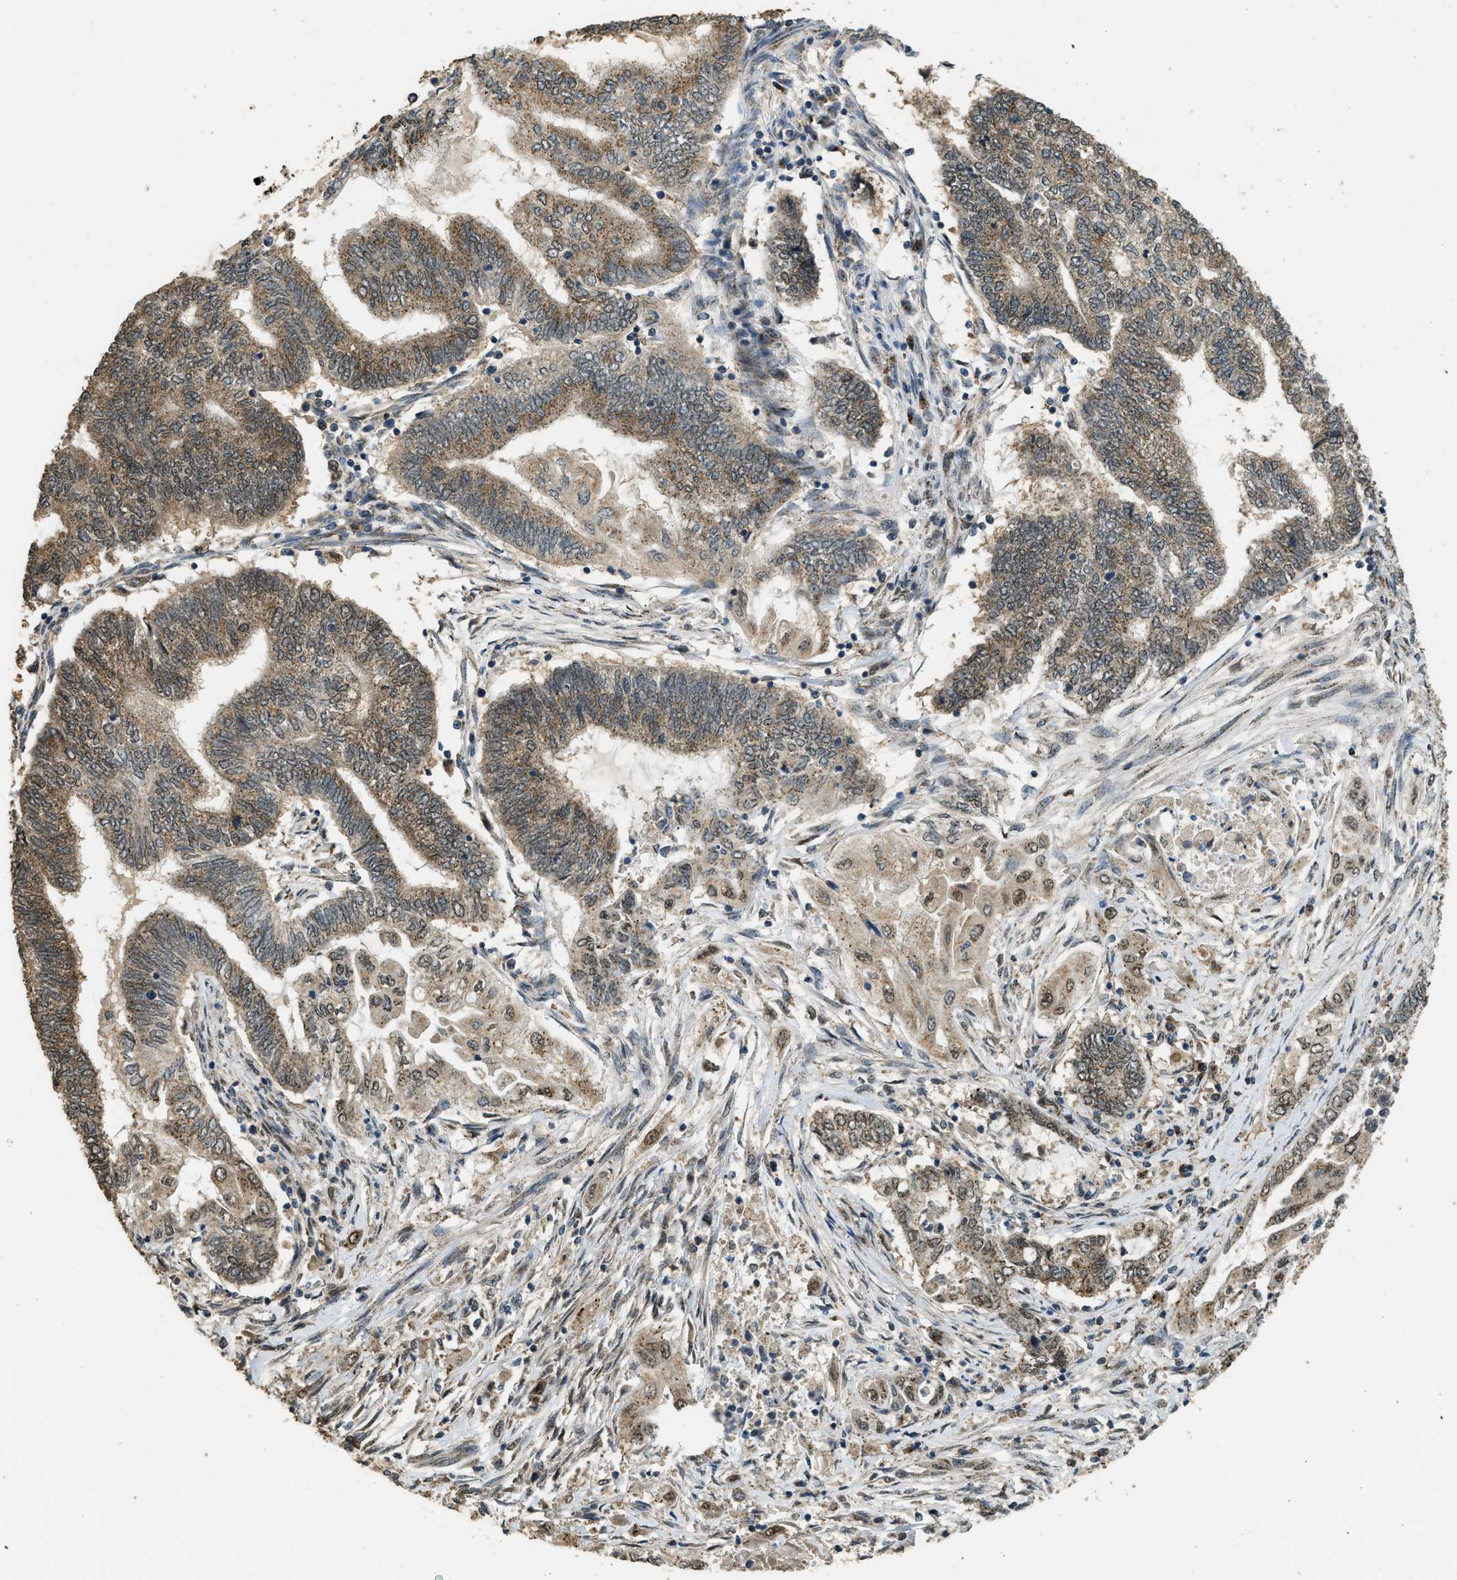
{"staining": {"intensity": "moderate", "quantity": ">75%", "location": "cytoplasmic/membranous"}, "tissue": "endometrial cancer", "cell_type": "Tumor cells", "image_type": "cancer", "snomed": [{"axis": "morphology", "description": "Adenocarcinoma, NOS"}, {"axis": "topography", "description": "Uterus"}, {"axis": "topography", "description": "Endometrium"}], "caption": "This is an image of immunohistochemistry (IHC) staining of endometrial cancer (adenocarcinoma), which shows moderate staining in the cytoplasmic/membranous of tumor cells.", "gene": "IPO7", "patient": {"sex": "female", "age": 70}}